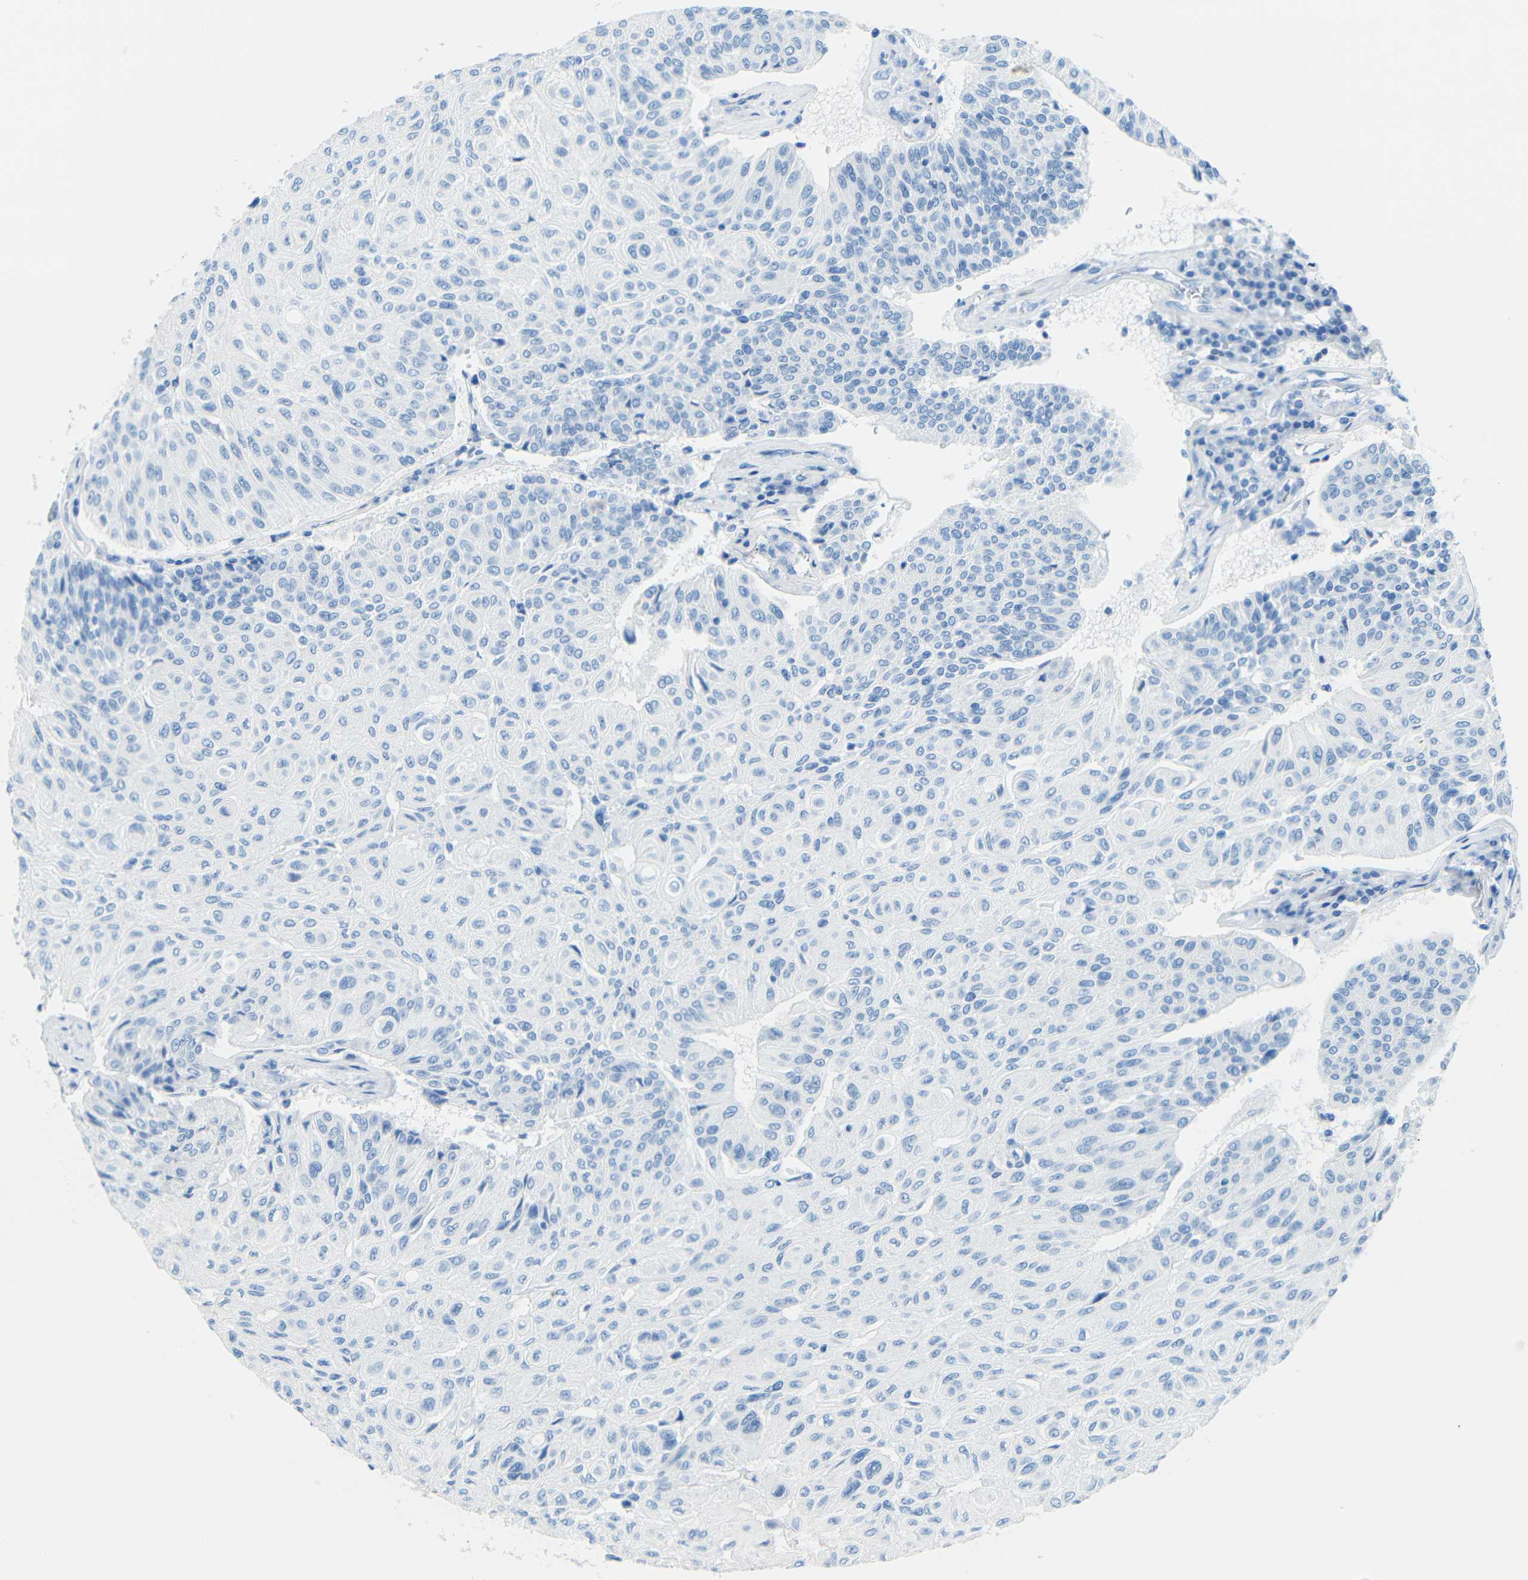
{"staining": {"intensity": "negative", "quantity": "none", "location": "none"}, "tissue": "urothelial cancer", "cell_type": "Tumor cells", "image_type": "cancer", "snomed": [{"axis": "morphology", "description": "Urothelial carcinoma, High grade"}, {"axis": "topography", "description": "Urinary bladder"}], "caption": "DAB (3,3'-diaminobenzidine) immunohistochemical staining of human urothelial carcinoma (high-grade) exhibits no significant expression in tumor cells.", "gene": "TUBB4B", "patient": {"sex": "male", "age": 66}}